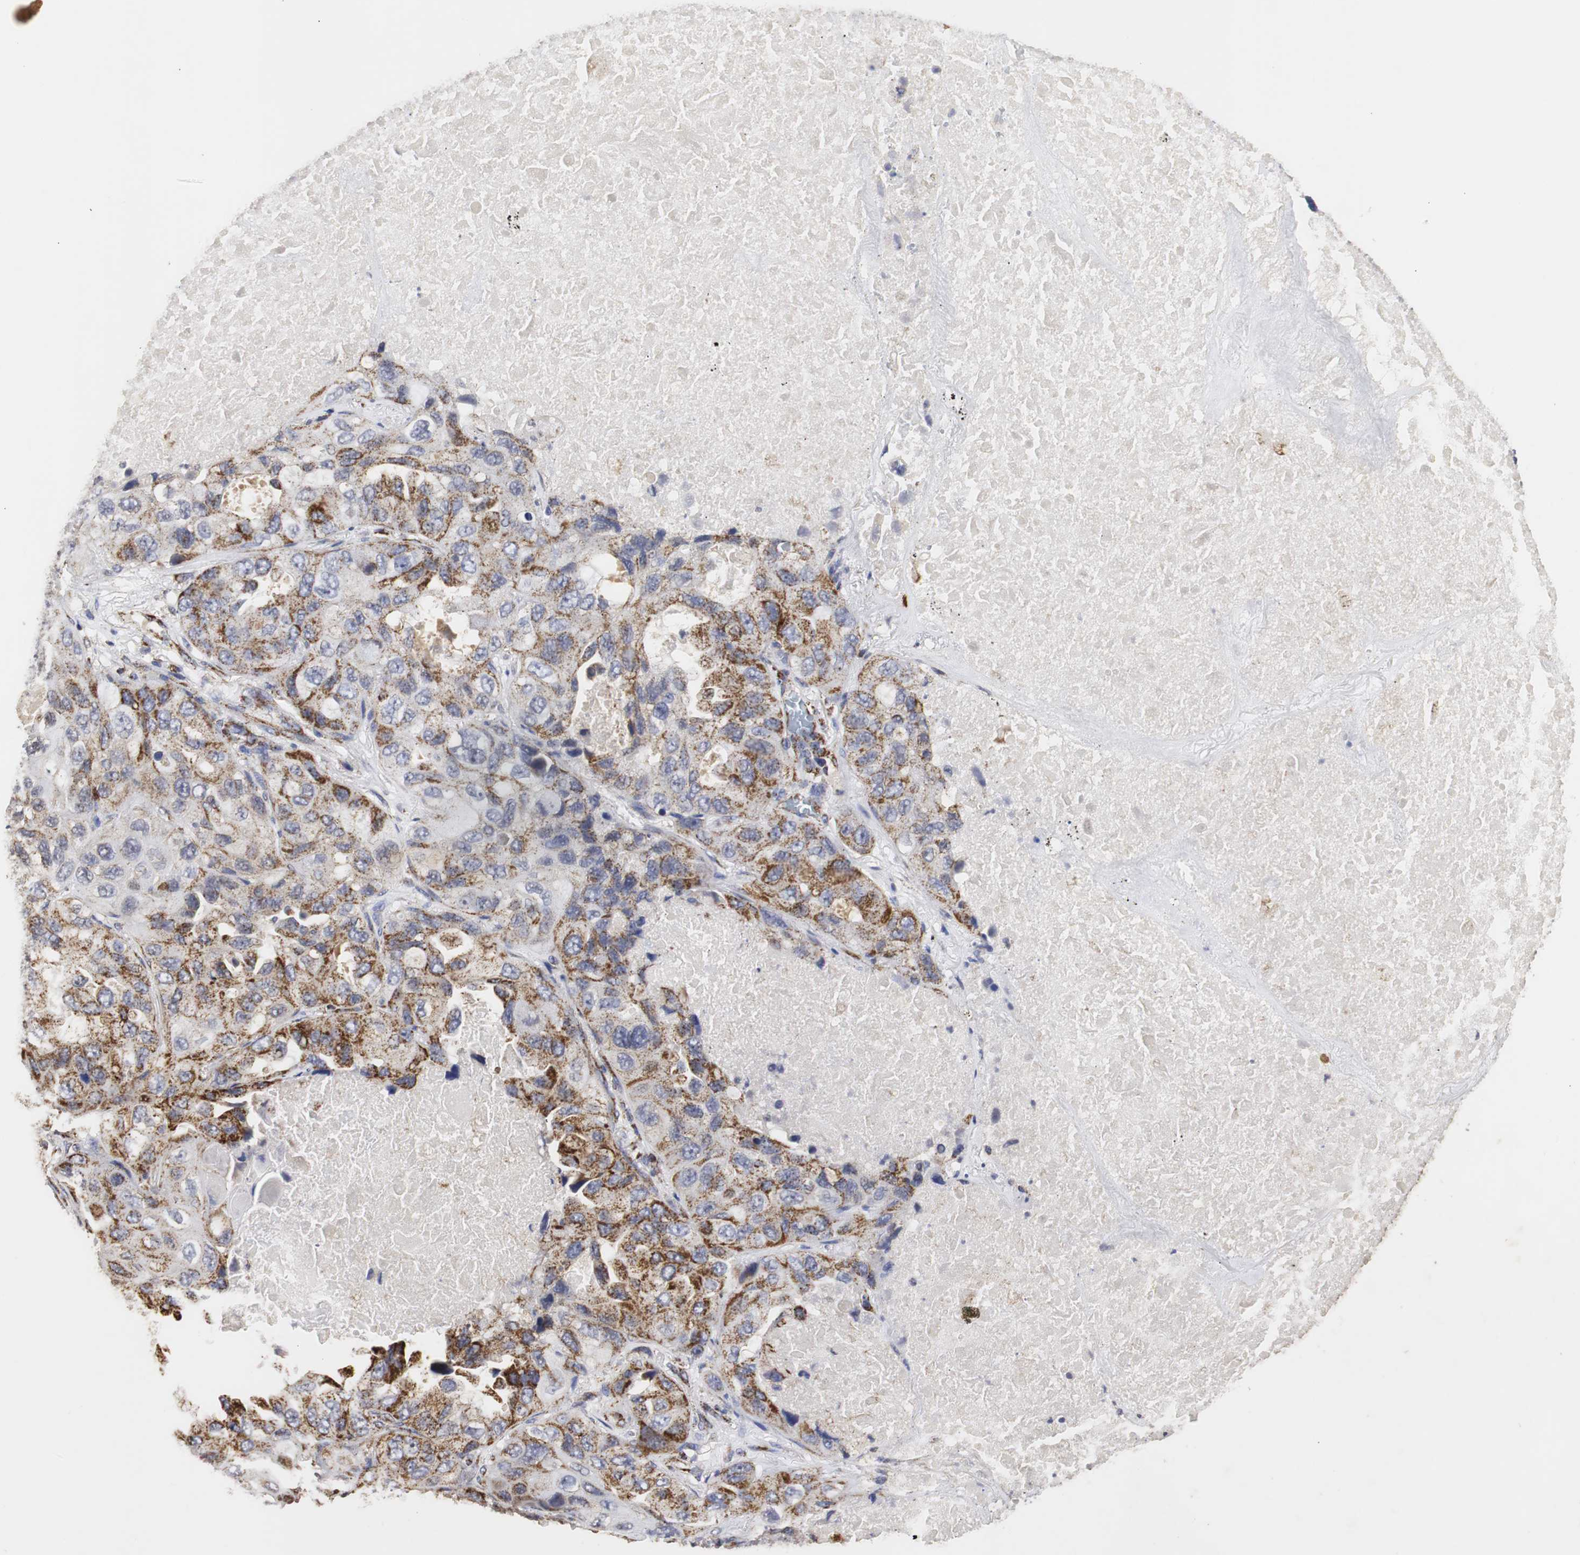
{"staining": {"intensity": "moderate", "quantity": ">75%", "location": "cytoplasmic/membranous"}, "tissue": "lung cancer", "cell_type": "Tumor cells", "image_type": "cancer", "snomed": [{"axis": "morphology", "description": "Squamous cell carcinoma, NOS"}, {"axis": "topography", "description": "Lung"}], "caption": "Immunohistochemical staining of lung cancer demonstrates moderate cytoplasmic/membranous protein staining in approximately >75% of tumor cells.", "gene": "HSD17B10", "patient": {"sex": "female", "age": 73}}